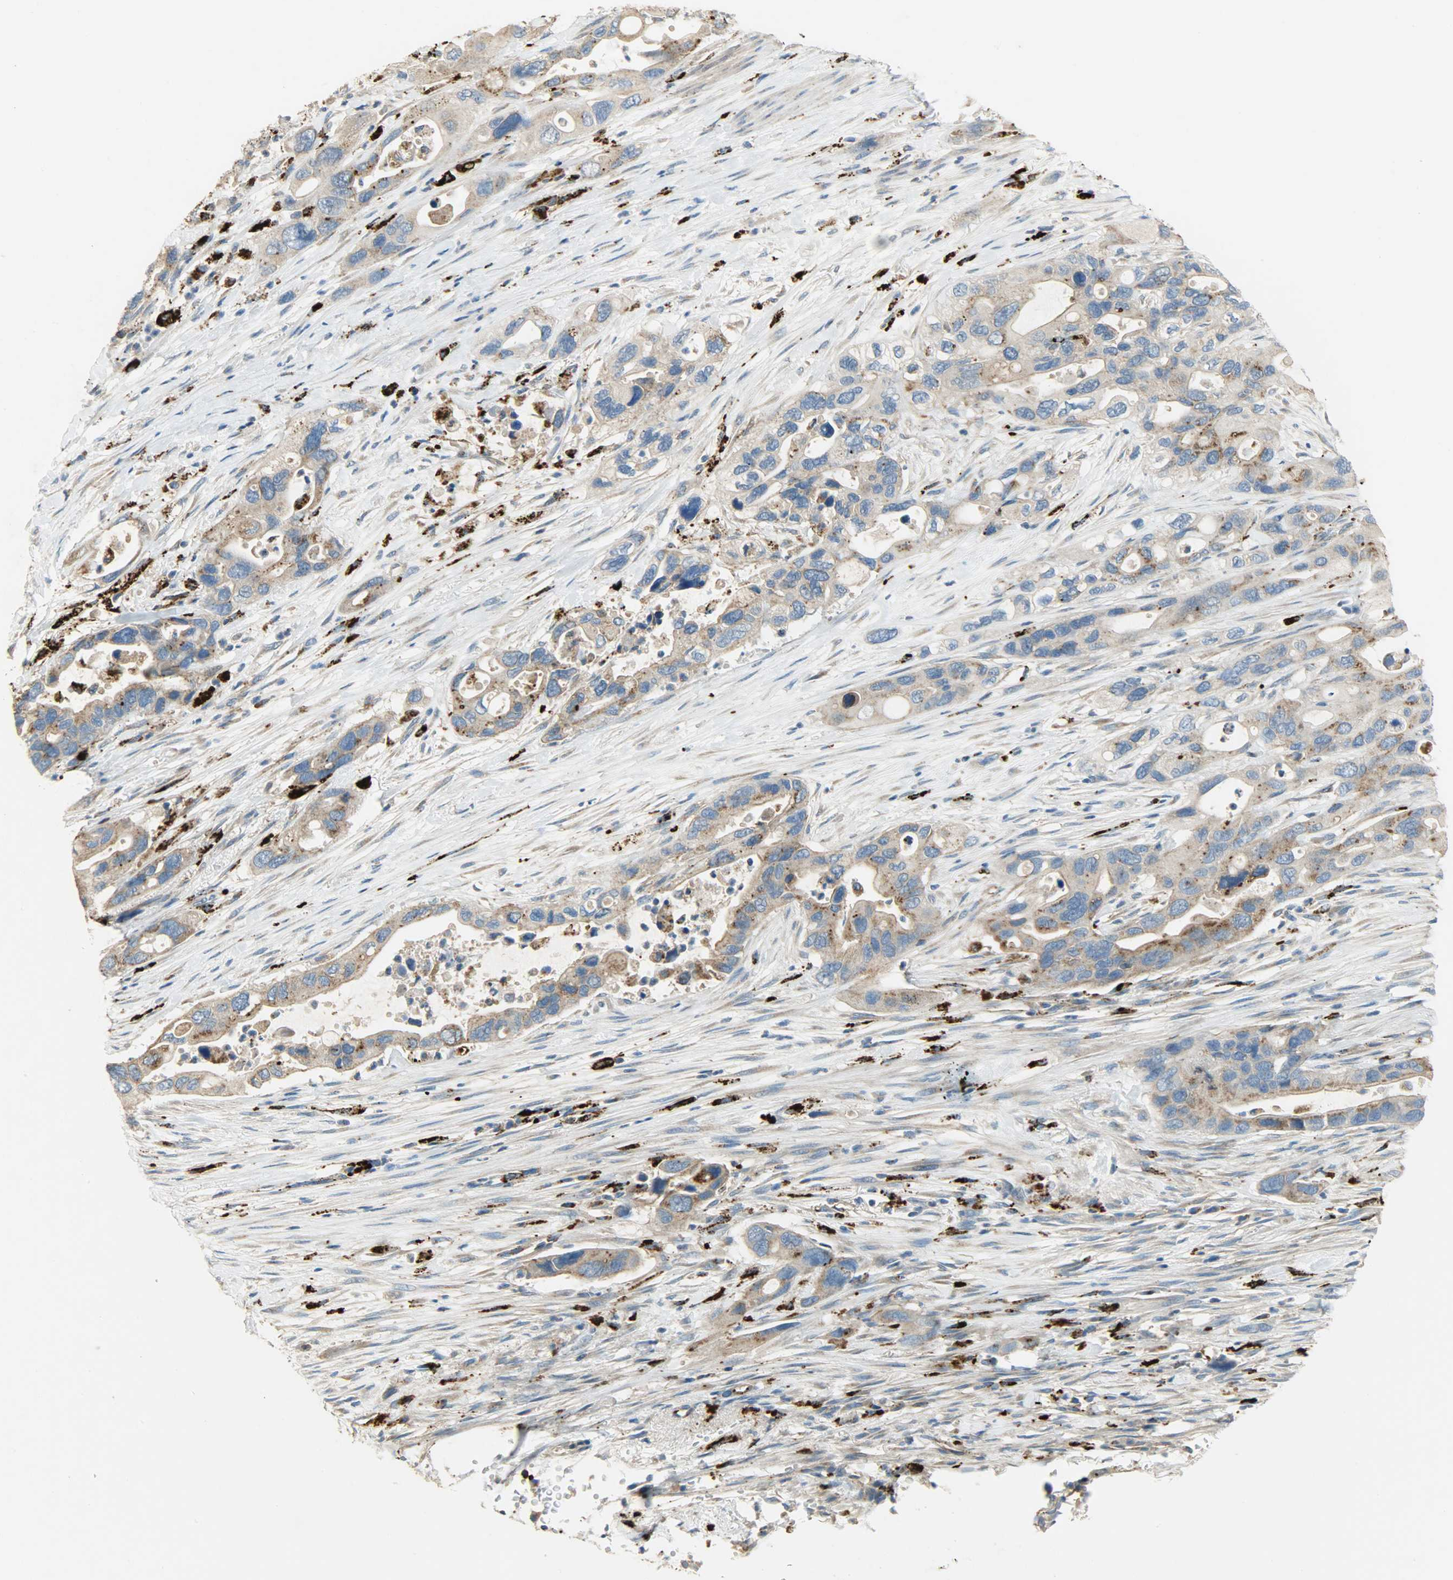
{"staining": {"intensity": "weak", "quantity": ">75%", "location": "cytoplasmic/membranous"}, "tissue": "pancreatic cancer", "cell_type": "Tumor cells", "image_type": "cancer", "snomed": [{"axis": "morphology", "description": "Adenocarcinoma, NOS"}, {"axis": "topography", "description": "Pancreas"}], "caption": "The photomicrograph shows staining of pancreatic cancer, revealing weak cytoplasmic/membranous protein expression (brown color) within tumor cells.", "gene": "ASAH1", "patient": {"sex": "female", "age": 71}}